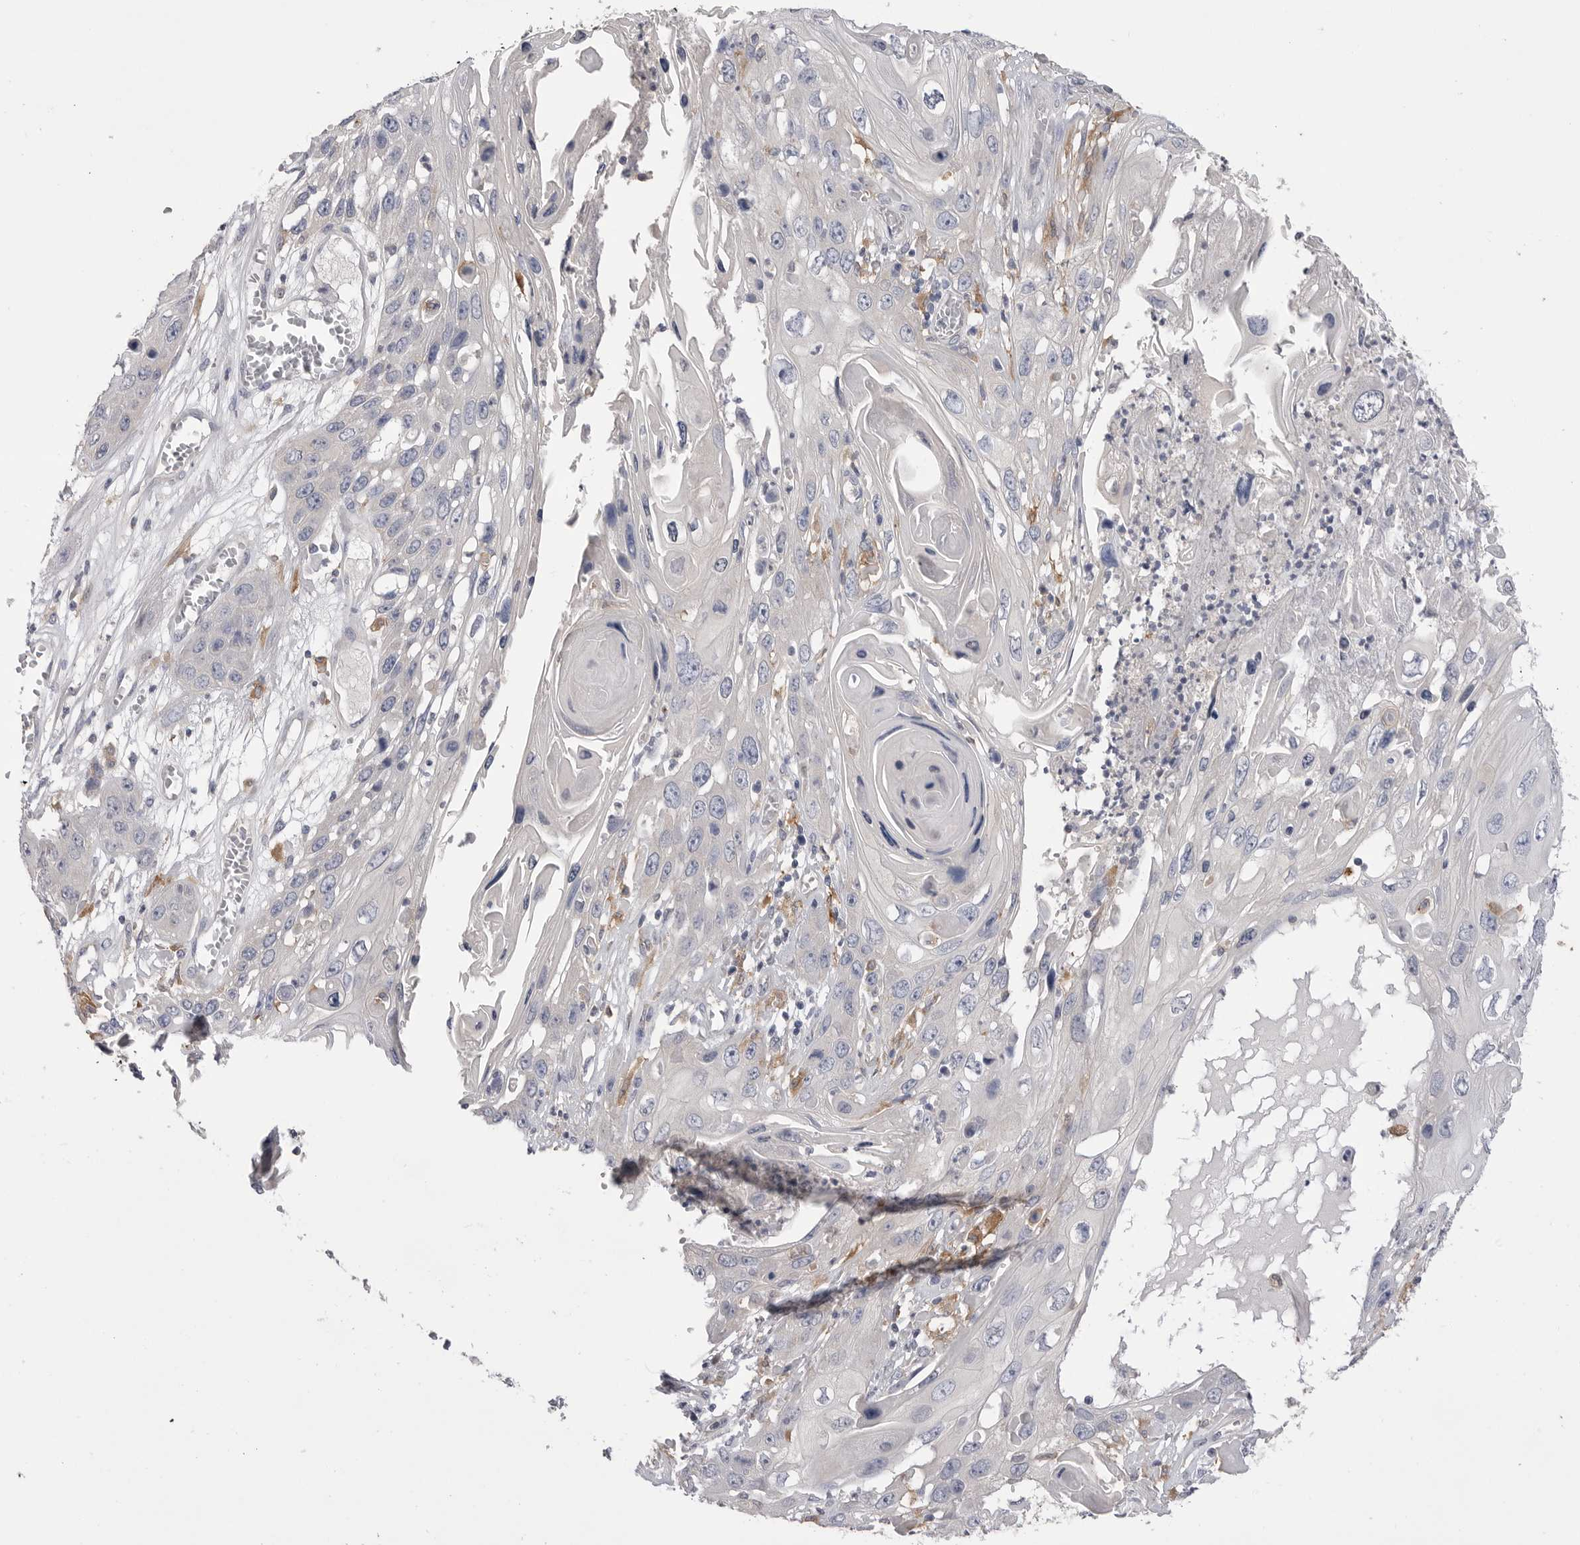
{"staining": {"intensity": "negative", "quantity": "none", "location": "none"}, "tissue": "skin cancer", "cell_type": "Tumor cells", "image_type": "cancer", "snomed": [{"axis": "morphology", "description": "Squamous cell carcinoma, NOS"}, {"axis": "topography", "description": "Skin"}], "caption": "The photomicrograph reveals no staining of tumor cells in skin cancer (squamous cell carcinoma).", "gene": "VAC14", "patient": {"sex": "male", "age": 55}}